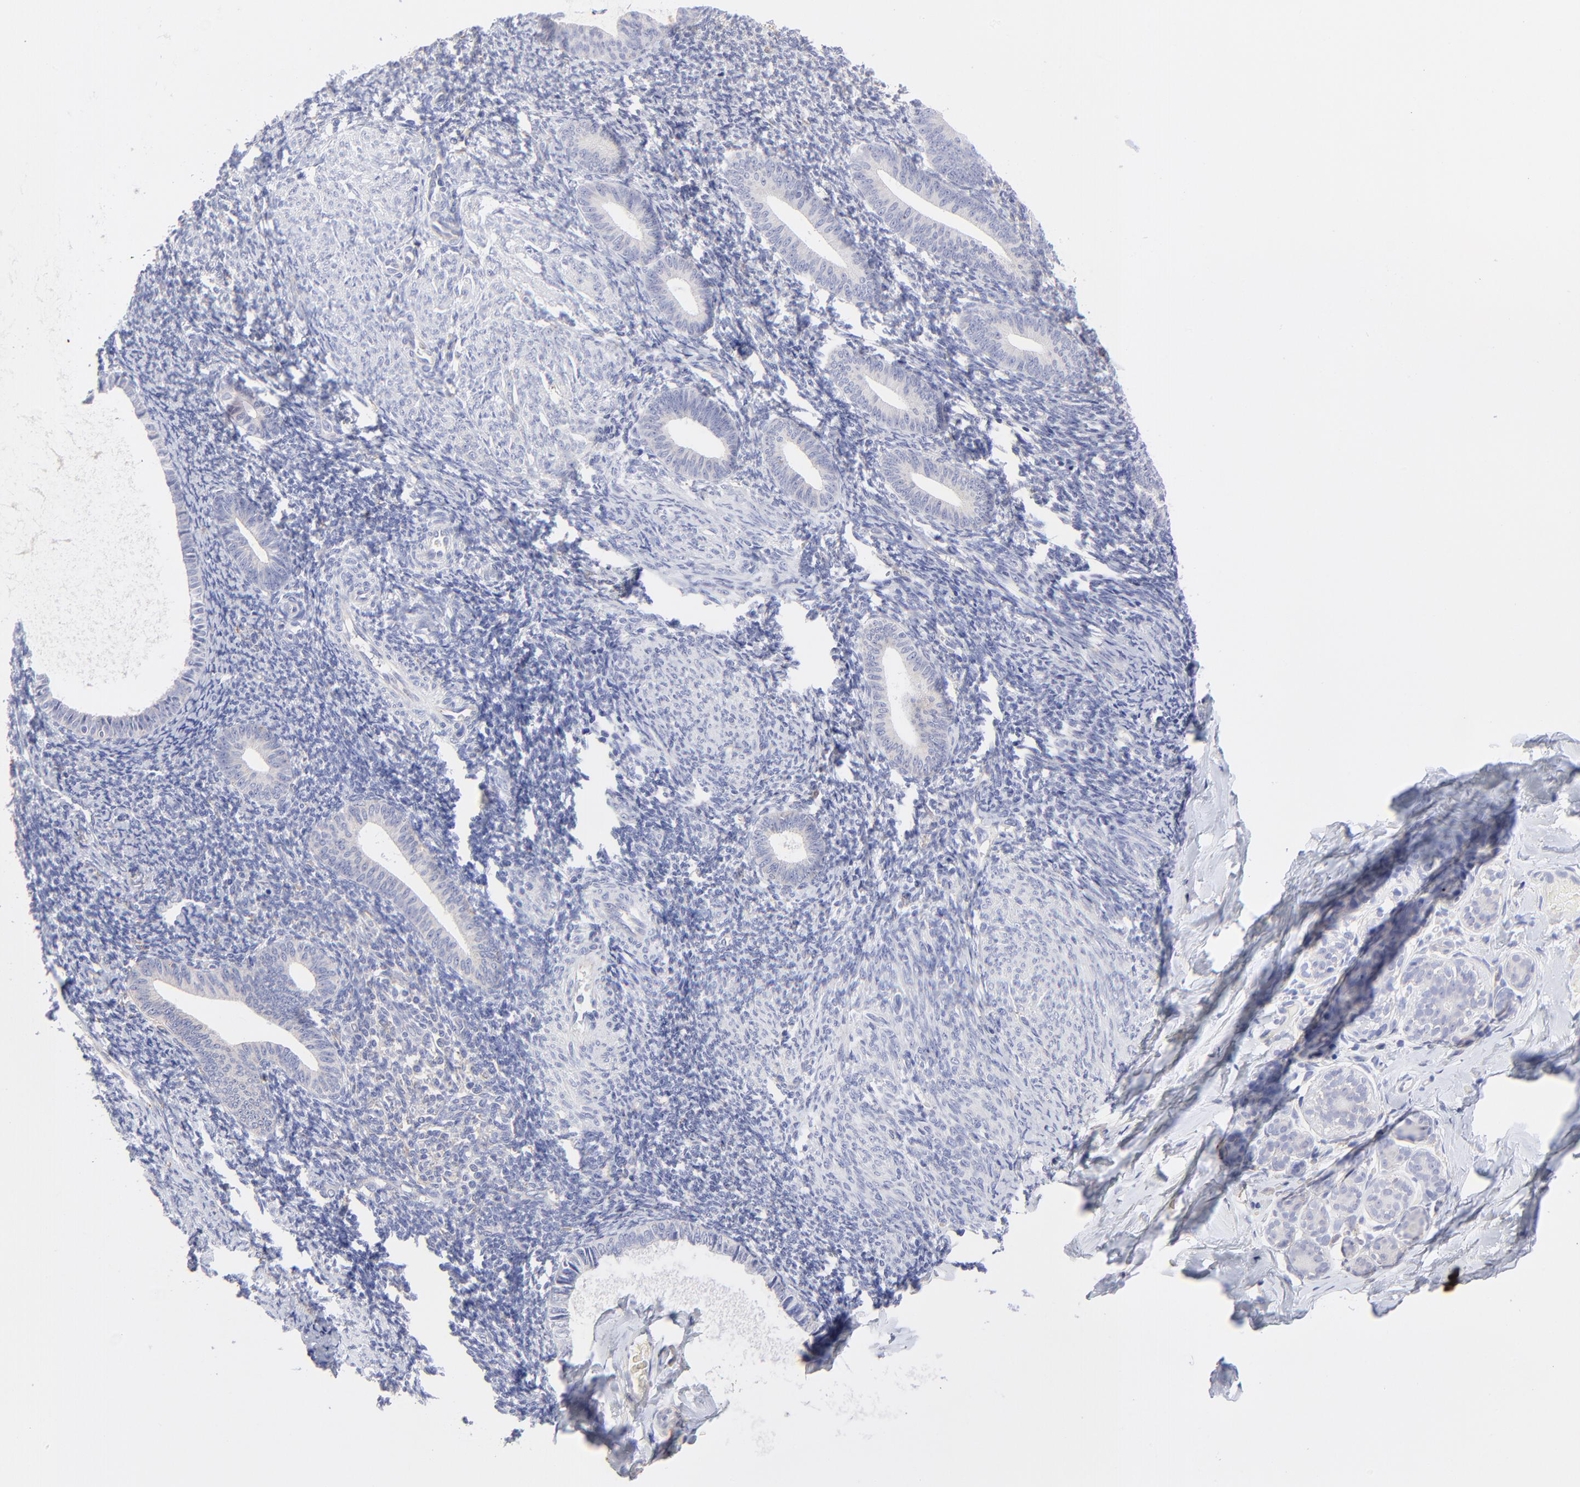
{"staining": {"intensity": "negative", "quantity": "none", "location": "none"}, "tissue": "endometrium", "cell_type": "Cells in endometrial stroma", "image_type": "normal", "snomed": [{"axis": "morphology", "description": "Normal tissue, NOS"}, {"axis": "topography", "description": "Endometrium"}], "caption": "Unremarkable endometrium was stained to show a protein in brown. There is no significant staining in cells in endometrial stroma. (DAB immunohistochemistry (IHC), high magnification).", "gene": "LHFPL1", "patient": {"sex": "female", "age": 57}}